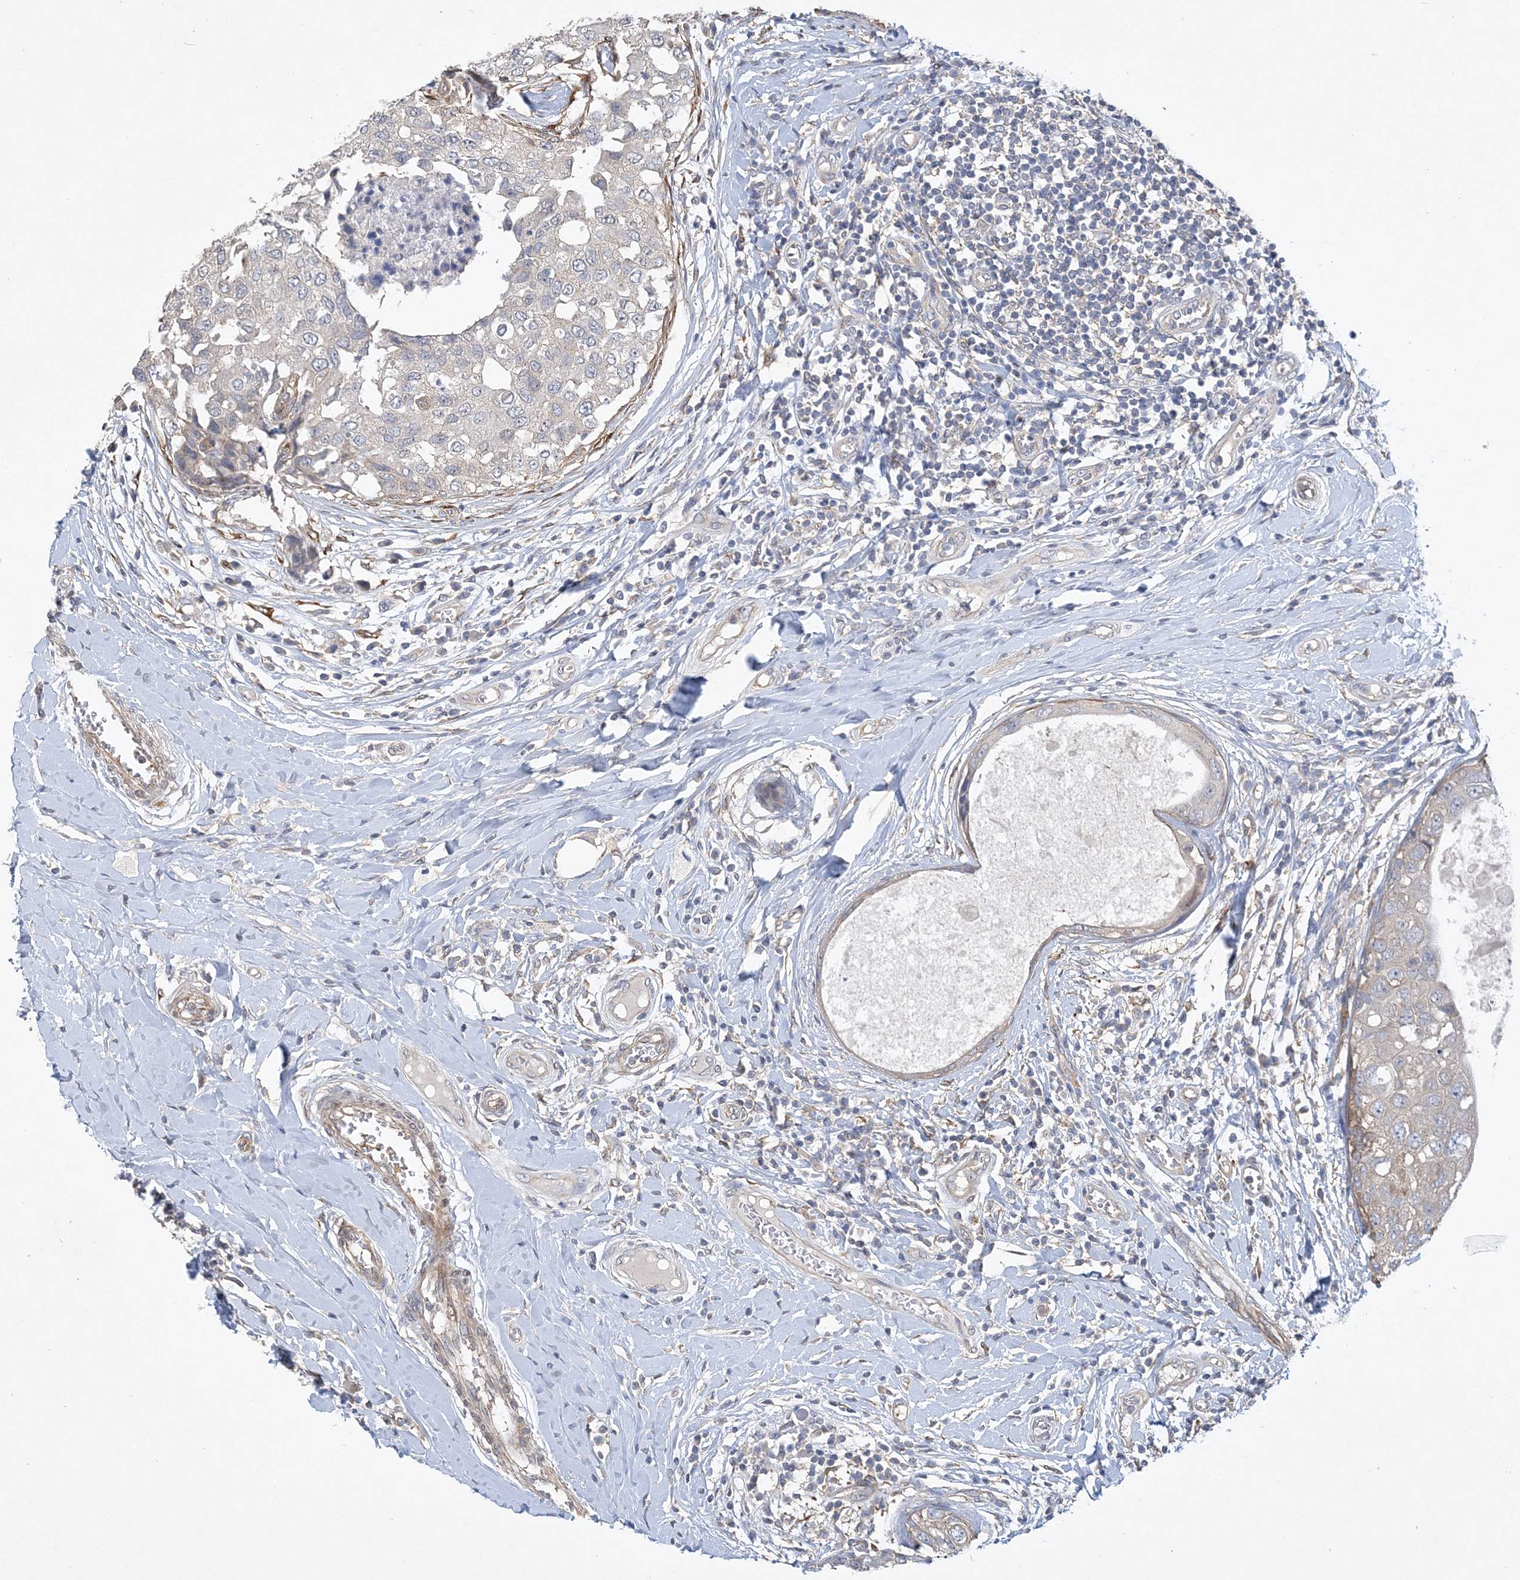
{"staining": {"intensity": "weak", "quantity": "<25%", "location": "cytoplasmic/membranous"}, "tissue": "breast cancer", "cell_type": "Tumor cells", "image_type": "cancer", "snomed": [{"axis": "morphology", "description": "Duct carcinoma"}, {"axis": "topography", "description": "Breast"}], "caption": "A histopathology image of human breast cancer is negative for staining in tumor cells.", "gene": "MAP4K5", "patient": {"sex": "female", "age": 27}}